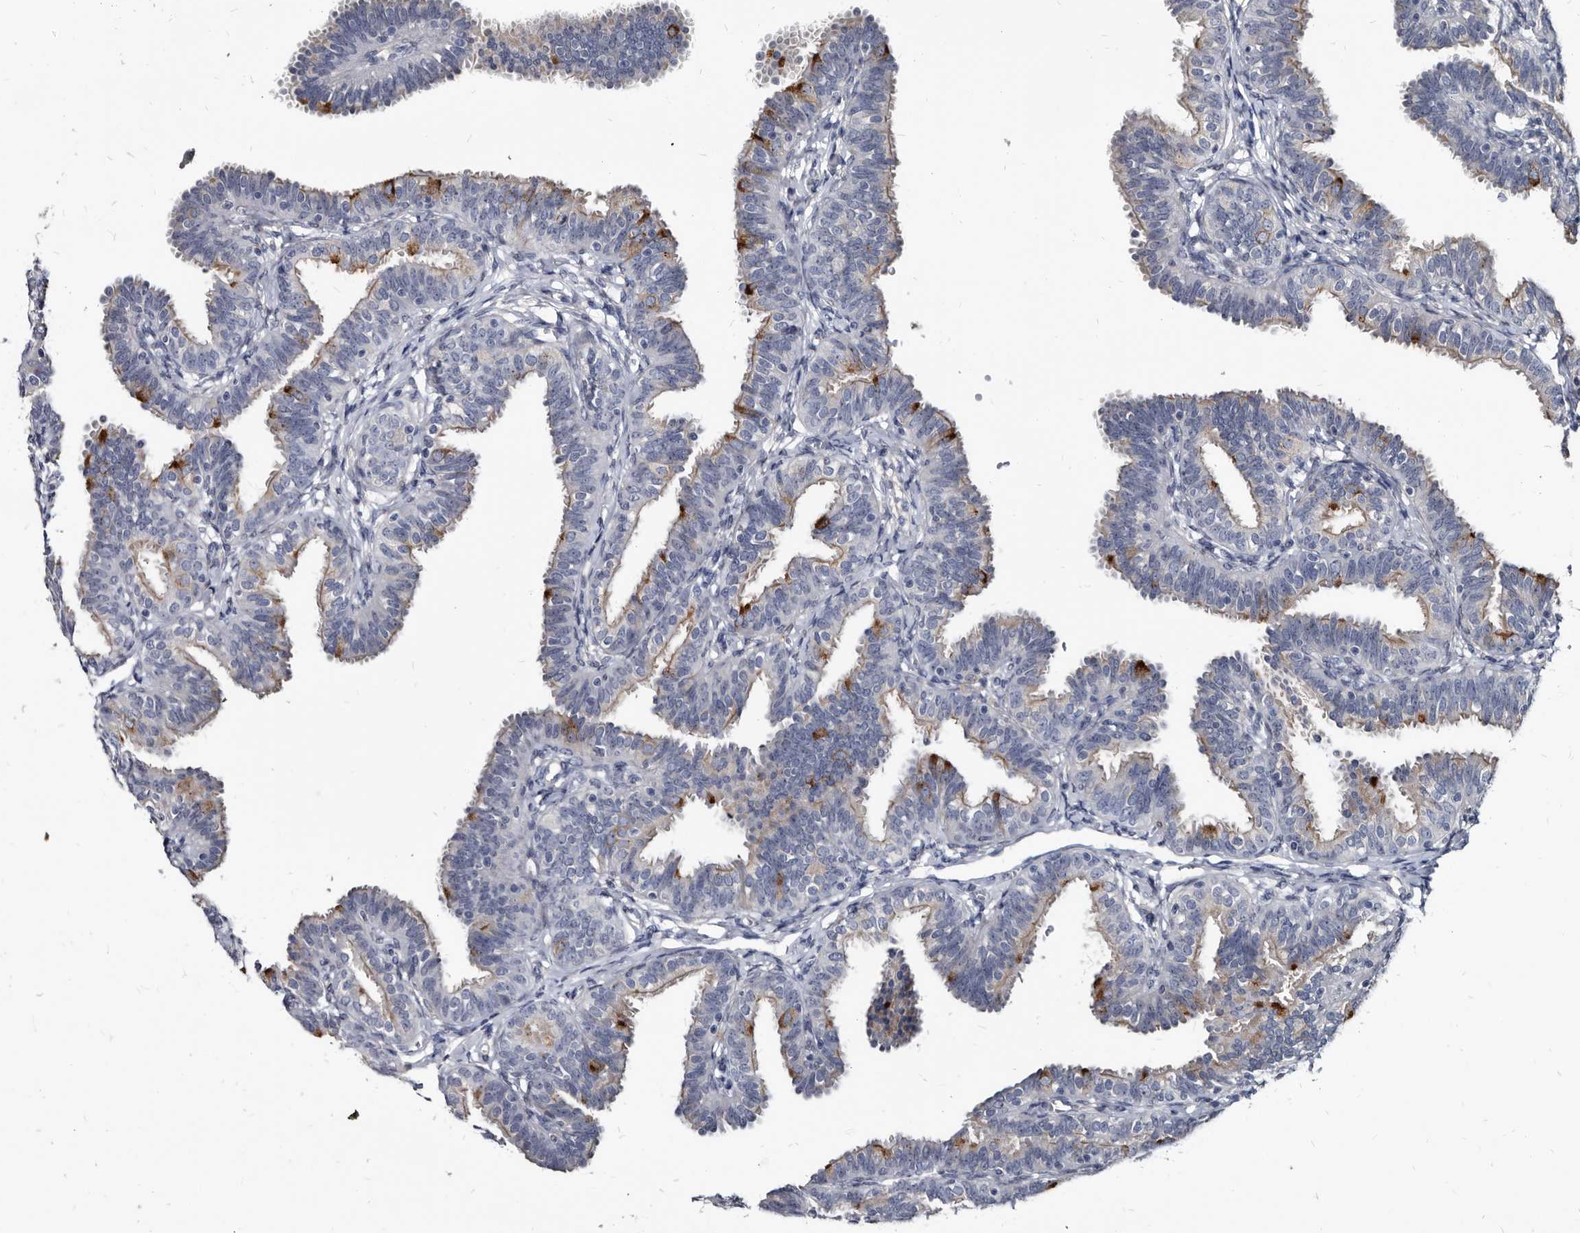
{"staining": {"intensity": "moderate", "quantity": "<25%", "location": "cytoplasmic/membranous"}, "tissue": "fallopian tube", "cell_type": "Glandular cells", "image_type": "normal", "snomed": [{"axis": "morphology", "description": "Normal tissue, NOS"}, {"axis": "topography", "description": "Fallopian tube"}], "caption": "Immunohistochemistry (IHC) staining of unremarkable fallopian tube, which shows low levels of moderate cytoplasmic/membranous staining in about <25% of glandular cells indicating moderate cytoplasmic/membranous protein positivity. The staining was performed using DAB (brown) for protein detection and nuclei were counterstained in hematoxylin (blue).", "gene": "PRSS8", "patient": {"sex": "female", "age": 35}}